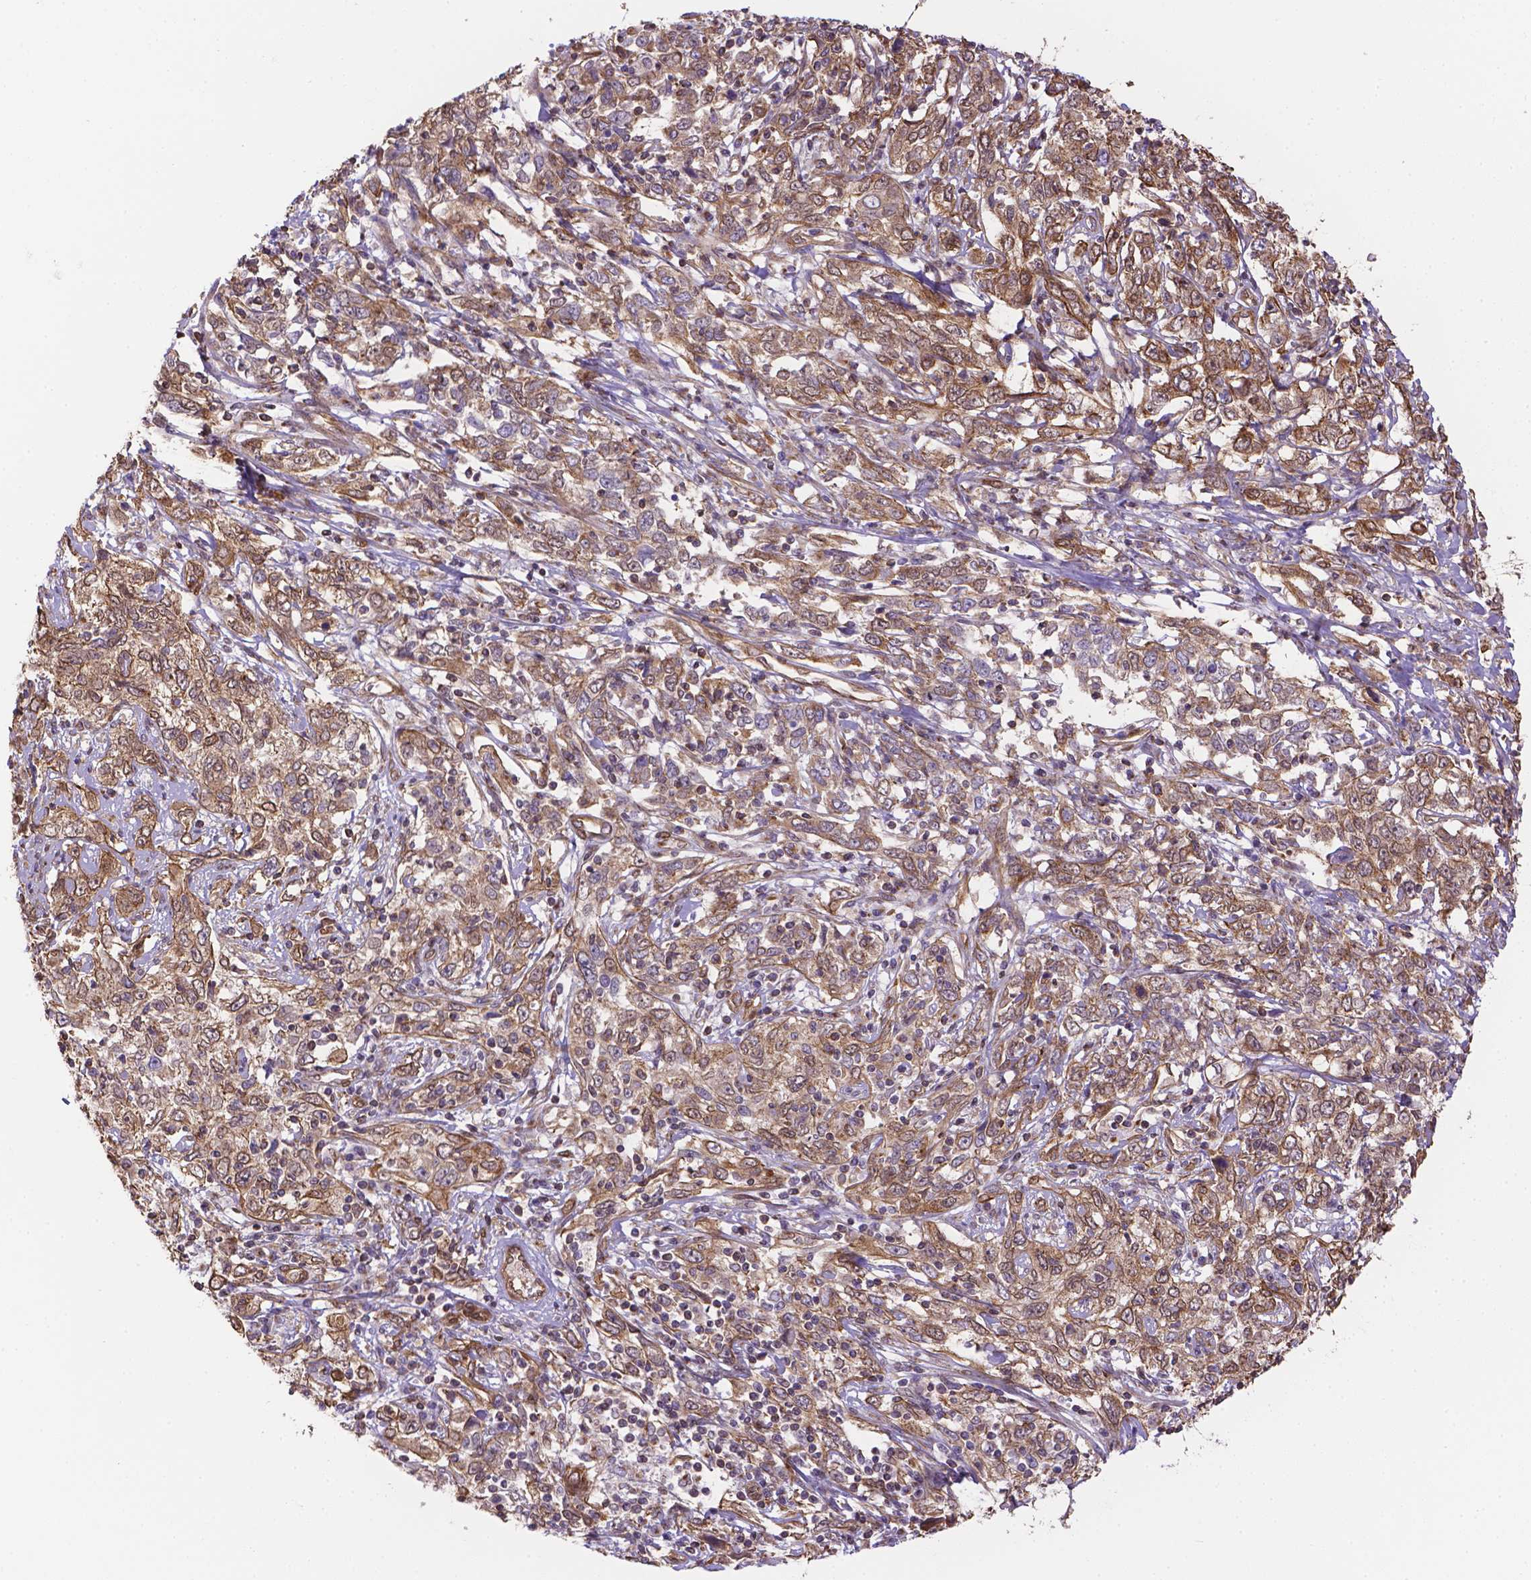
{"staining": {"intensity": "moderate", "quantity": ">75%", "location": "cytoplasmic/membranous"}, "tissue": "cervical cancer", "cell_type": "Tumor cells", "image_type": "cancer", "snomed": [{"axis": "morphology", "description": "Adenocarcinoma, NOS"}, {"axis": "topography", "description": "Cervix"}], "caption": "Protein expression analysis of human cervical adenocarcinoma reveals moderate cytoplasmic/membranous staining in about >75% of tumor cells.", "gene": "YAP1", "patient": {"sex": "female", "age": 40}}